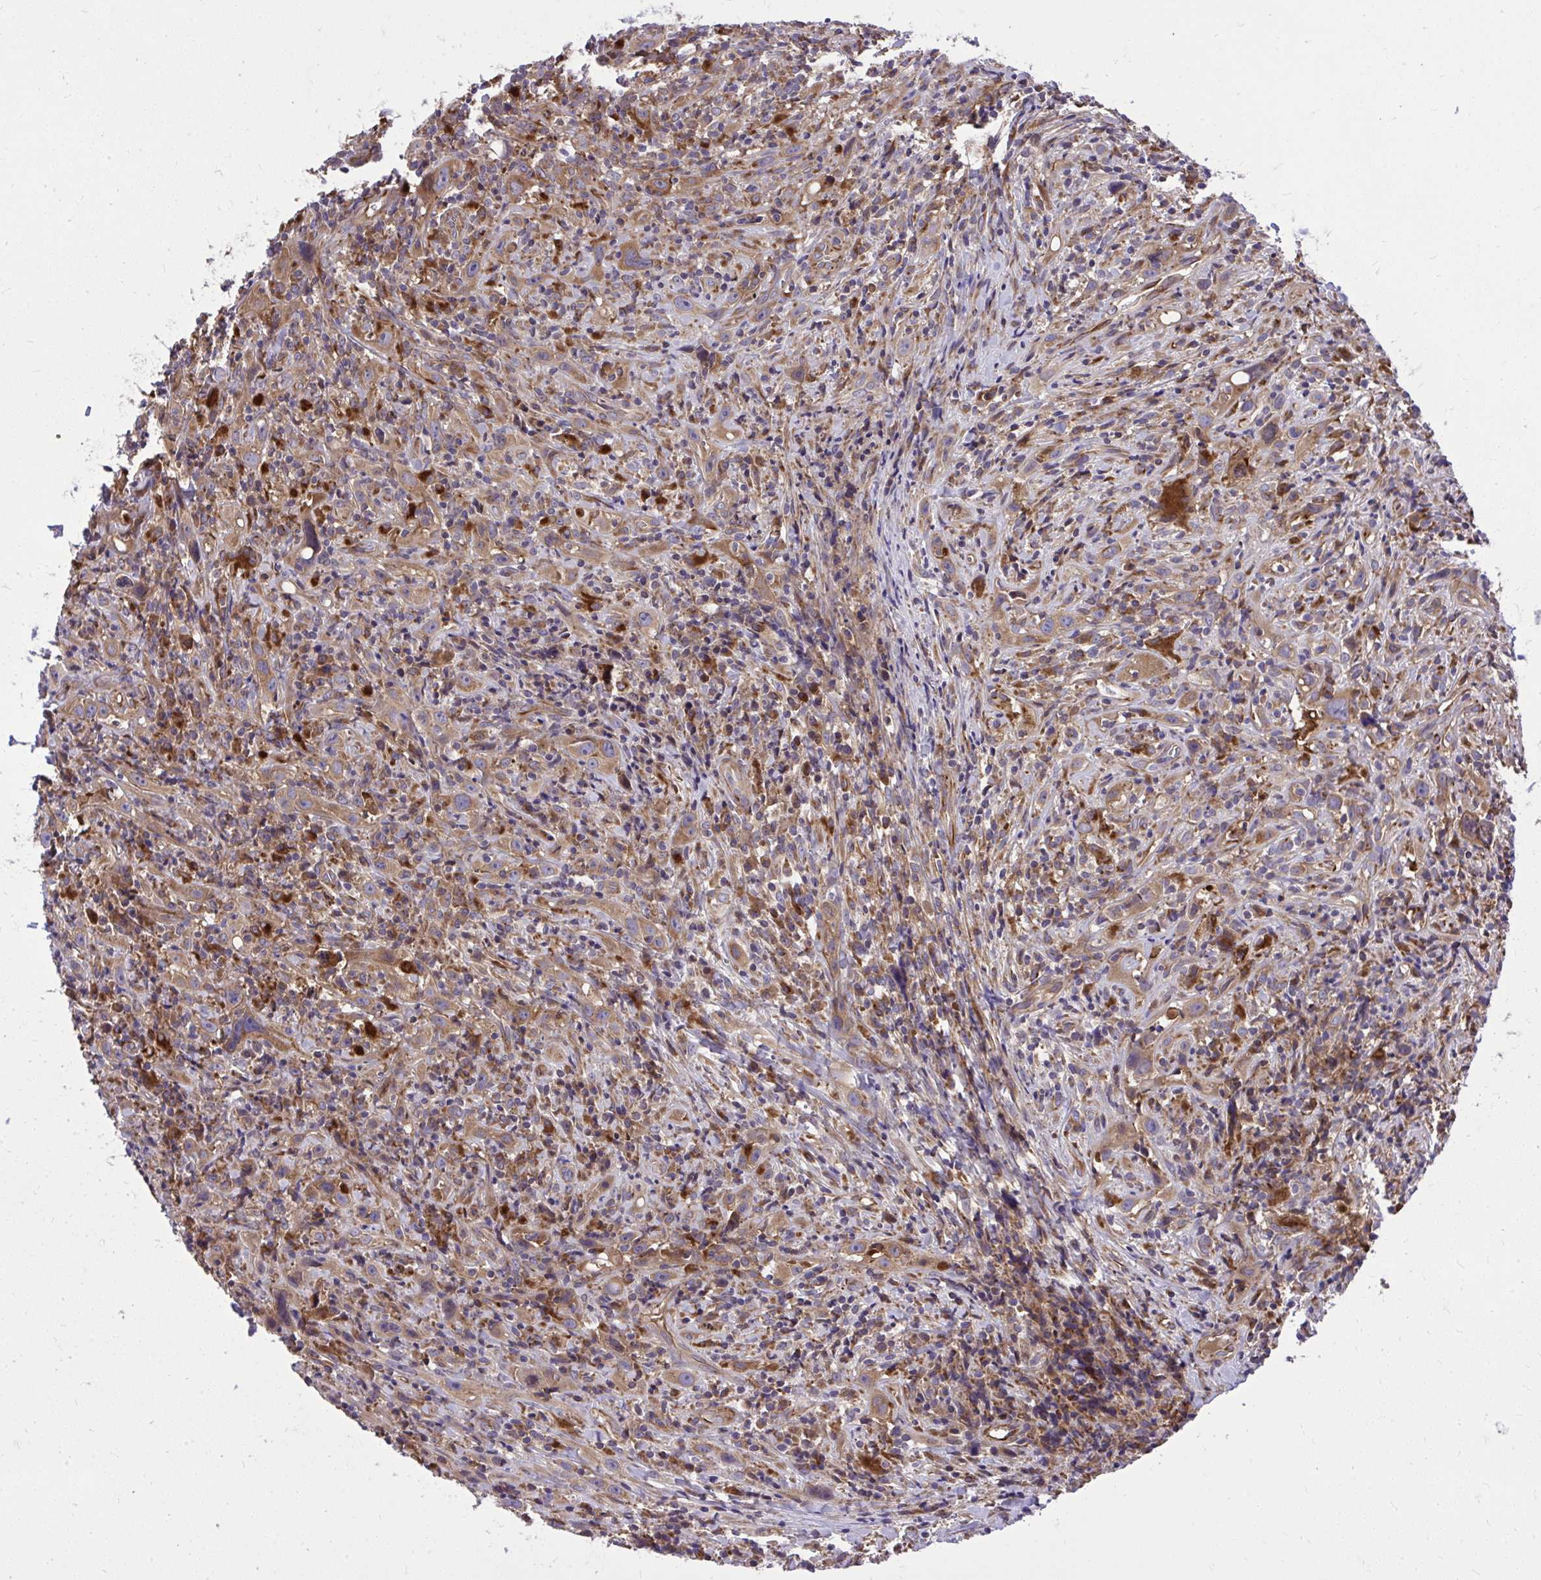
{"staining": {"intensity": "weak", "quantity": ">75%", "location": "cytoplasmic/membranous"}, "tissue": "head and neck cancer", "cell_type": "Tumor cells", "image_type": "cancer", "snomed": [{"axis": "morphology", "description": "Squamous cell carcinoma, NOS"}, {"axis": "topography", "description": "Head-Neck"}], "caption": "DAB (3,3'-diaminobenzidine) immunohistochemical staining of squamous cell carcinoma (head and neck) demonstrates weak cytoplasmic/membranous protein staining in about >75% of tumor cells. Ihc stains the protein in brown and the nuclei are stained blue.", "gene": "PAIP2", "patient": {"sex": "female", "age": 95}}